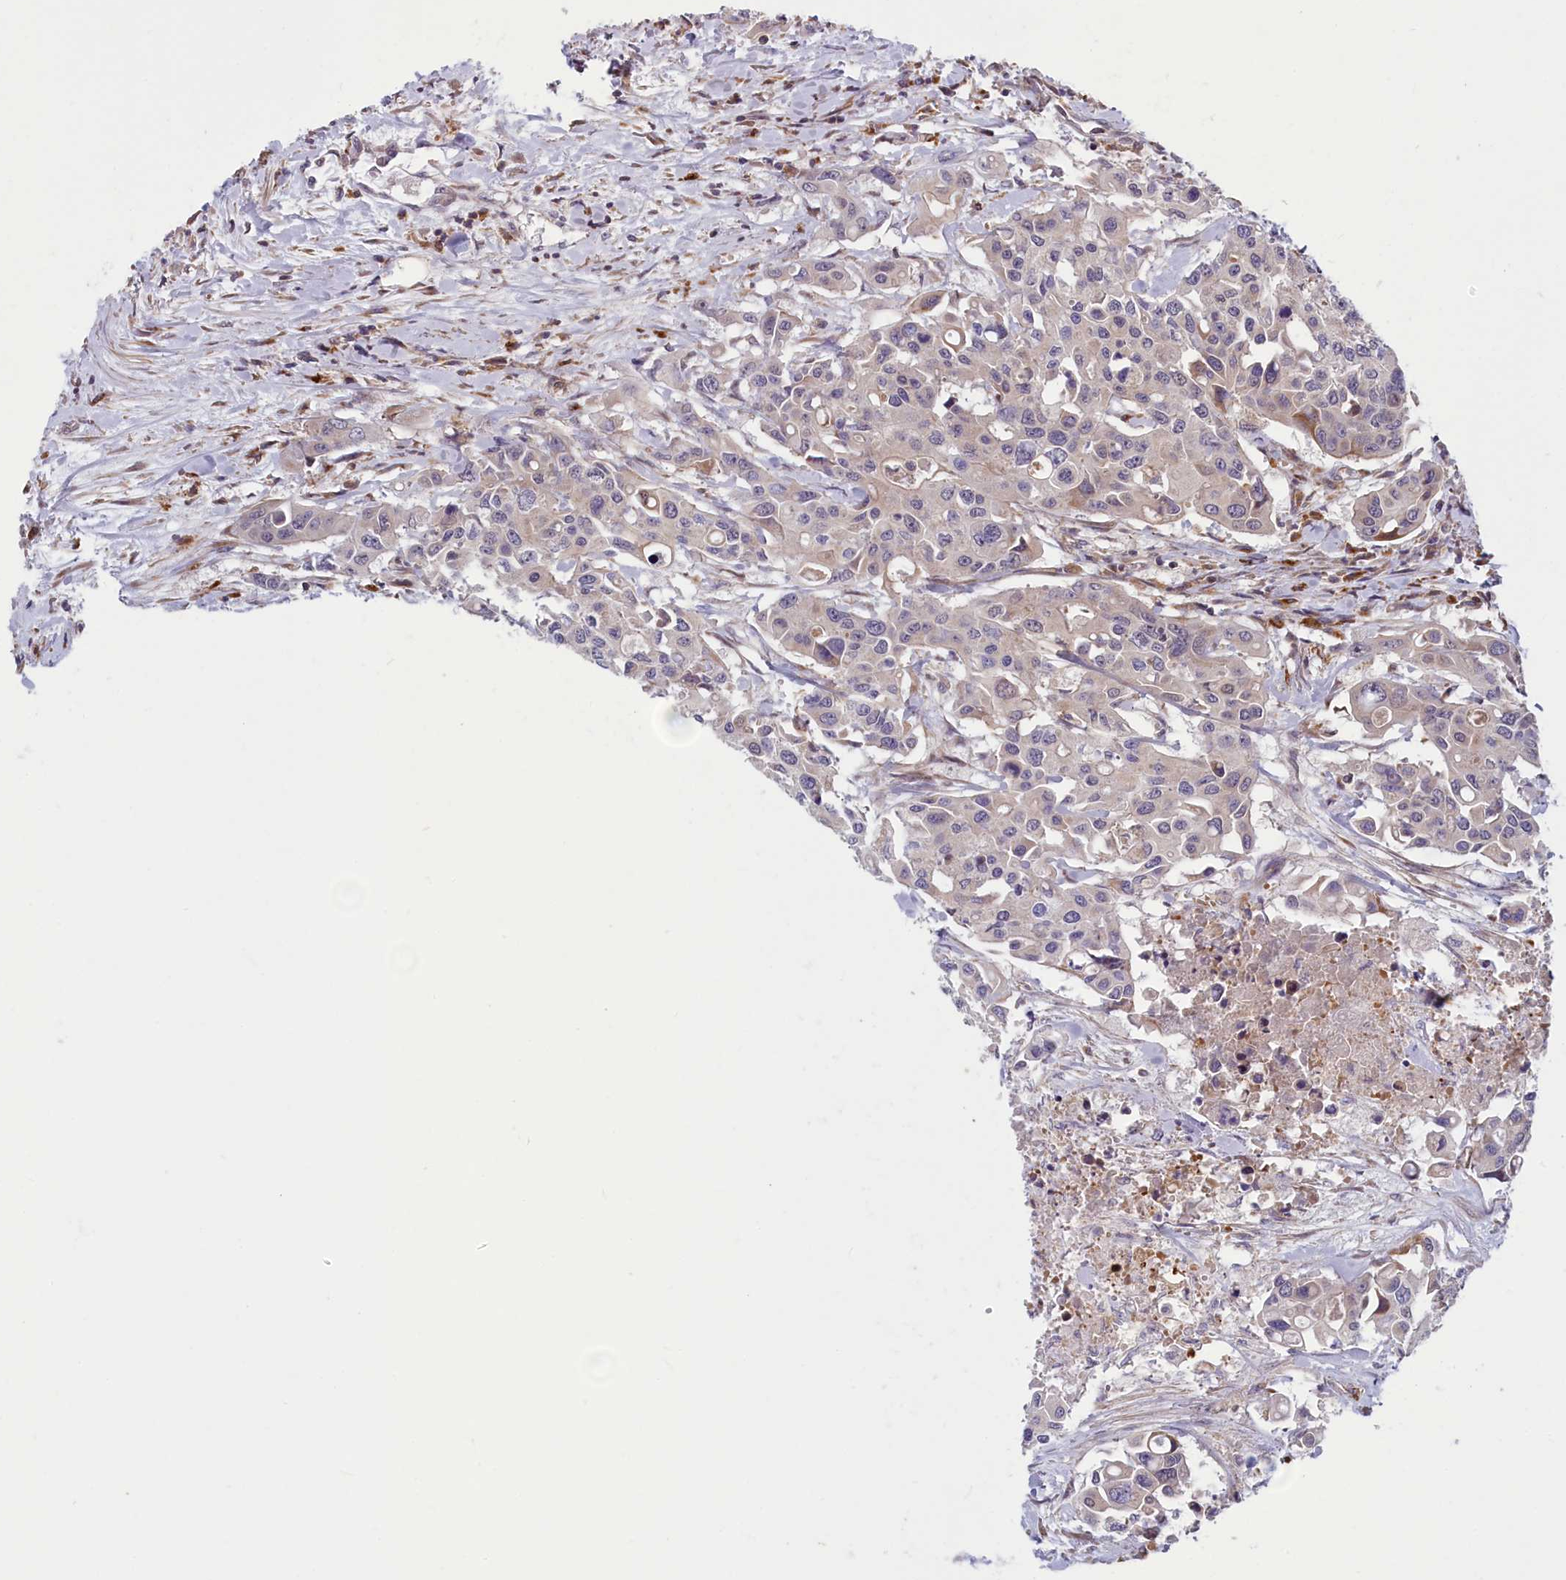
{"staining": {"intensity": "moderate", "quantity": "<25%", "location": "cytoplasmic/membranous"}, "tissue": "colorectal cancer", "cell_type": "Tumor cells", "image_type": "cancer", "snomed": [{"axis": "morphology", "description": "Adenocarcinoma, NOS"}, {"axis": "topography", "description": "Colon"}], "caption": "Immunohistochemical staining of colorectal cancer (adenocarcinoma) exhibits low levels of moderate cytoplasmic/membranous protein expression in about <25% of tumor cells.", "gene": "BLTP2", "patient": {"sex": "male", "age": 77}}